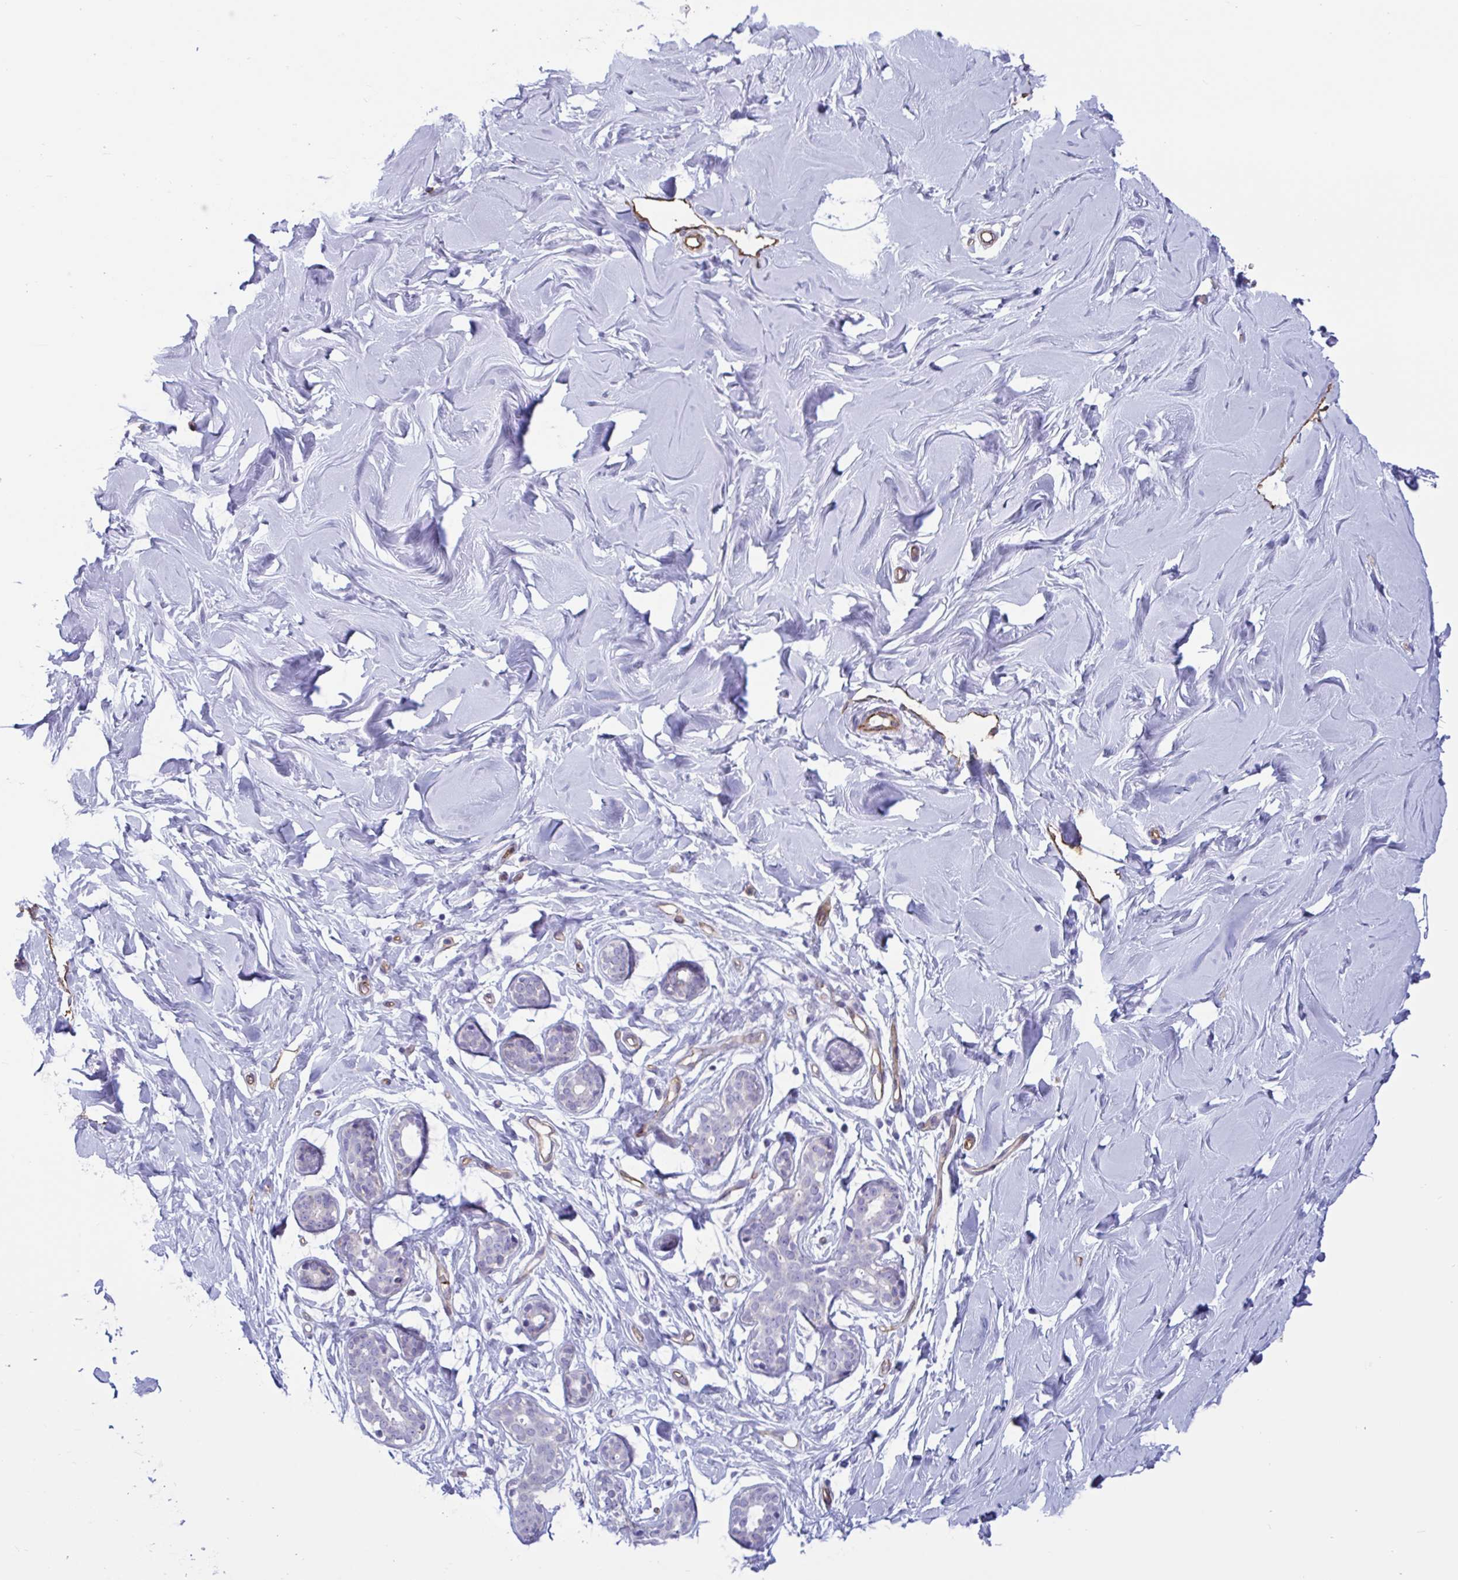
{"staining": {"intensity": "negative", "quantity": "none", "location": "none"}, "tissue": "breast", "cell_type": "Adipocytes", "image_type": "normal", "snomed": [{"axis": "morphology", "description": "Normal tissue, NOS"}, {"axis": "topography", "description": "Breast"}], "caption": "A high-resolution image shows IHC staining of benign breast, which demonstrates no significant staining in adipocytes. (DAB immunohistochemistry visualized using brightfield microscopy, high magnification).", "gene": "RPL22L1", "patient": {"sex": "female", "age": 27}}